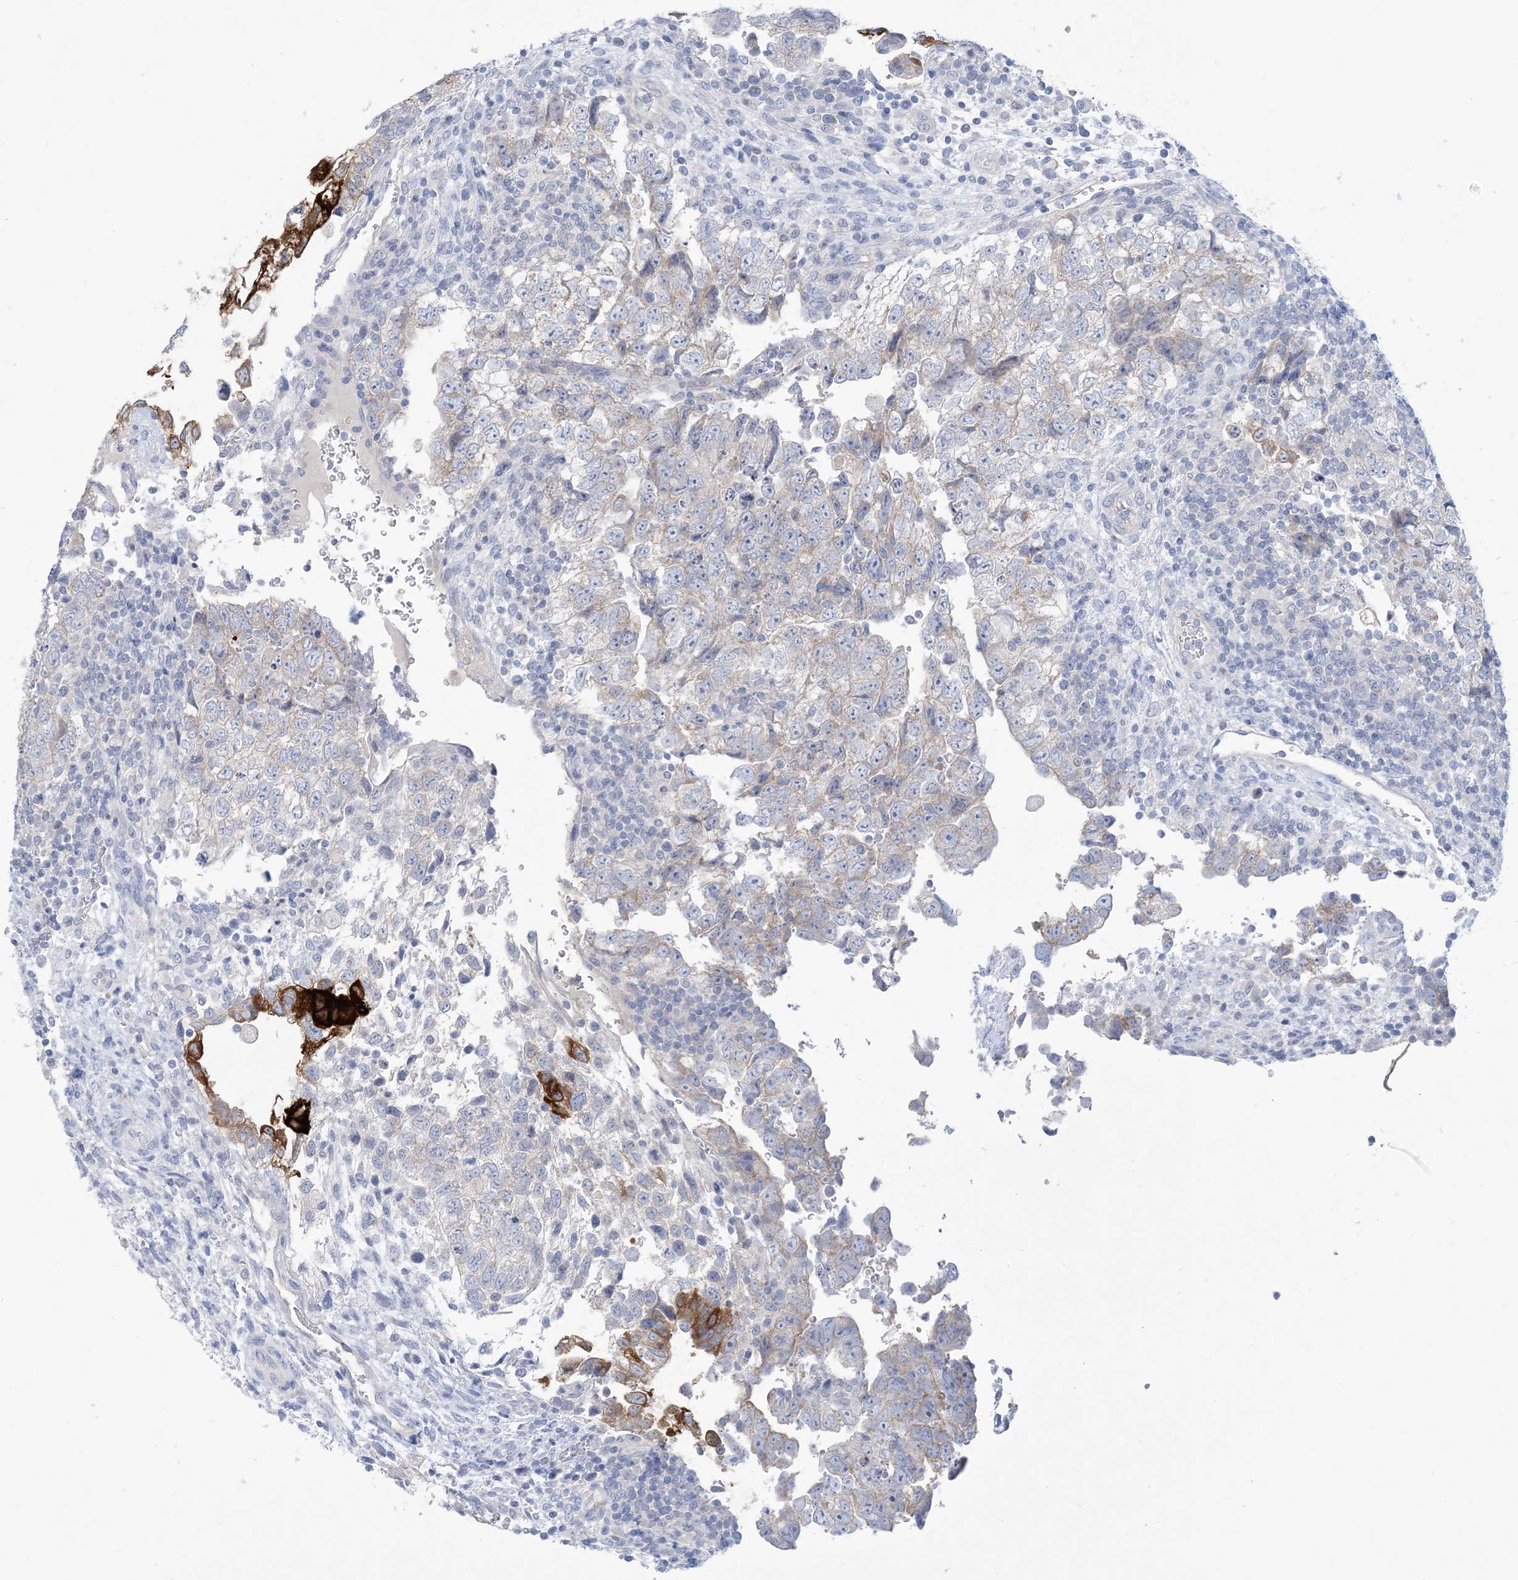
{"staining": {"intensity": "strong", "quantity": "<25%", "location": "cytoplasmic/membranous"}, "tissue": "testis cancer", "cell_type": "Tumor cells", "image_type": "cancer", "snomed": [{"axis": "morphology", "description": "Carcinoma, Embryonal, NOS"}, {"axis": "topography", "description": "Testis"}], "caption": "A brown stain shows strong cytoplasmic/membranous expression of a protein in human testis cancer tumor cells.", "gene": "MARS2", "patient": {"sex": "male", "age": 37}}